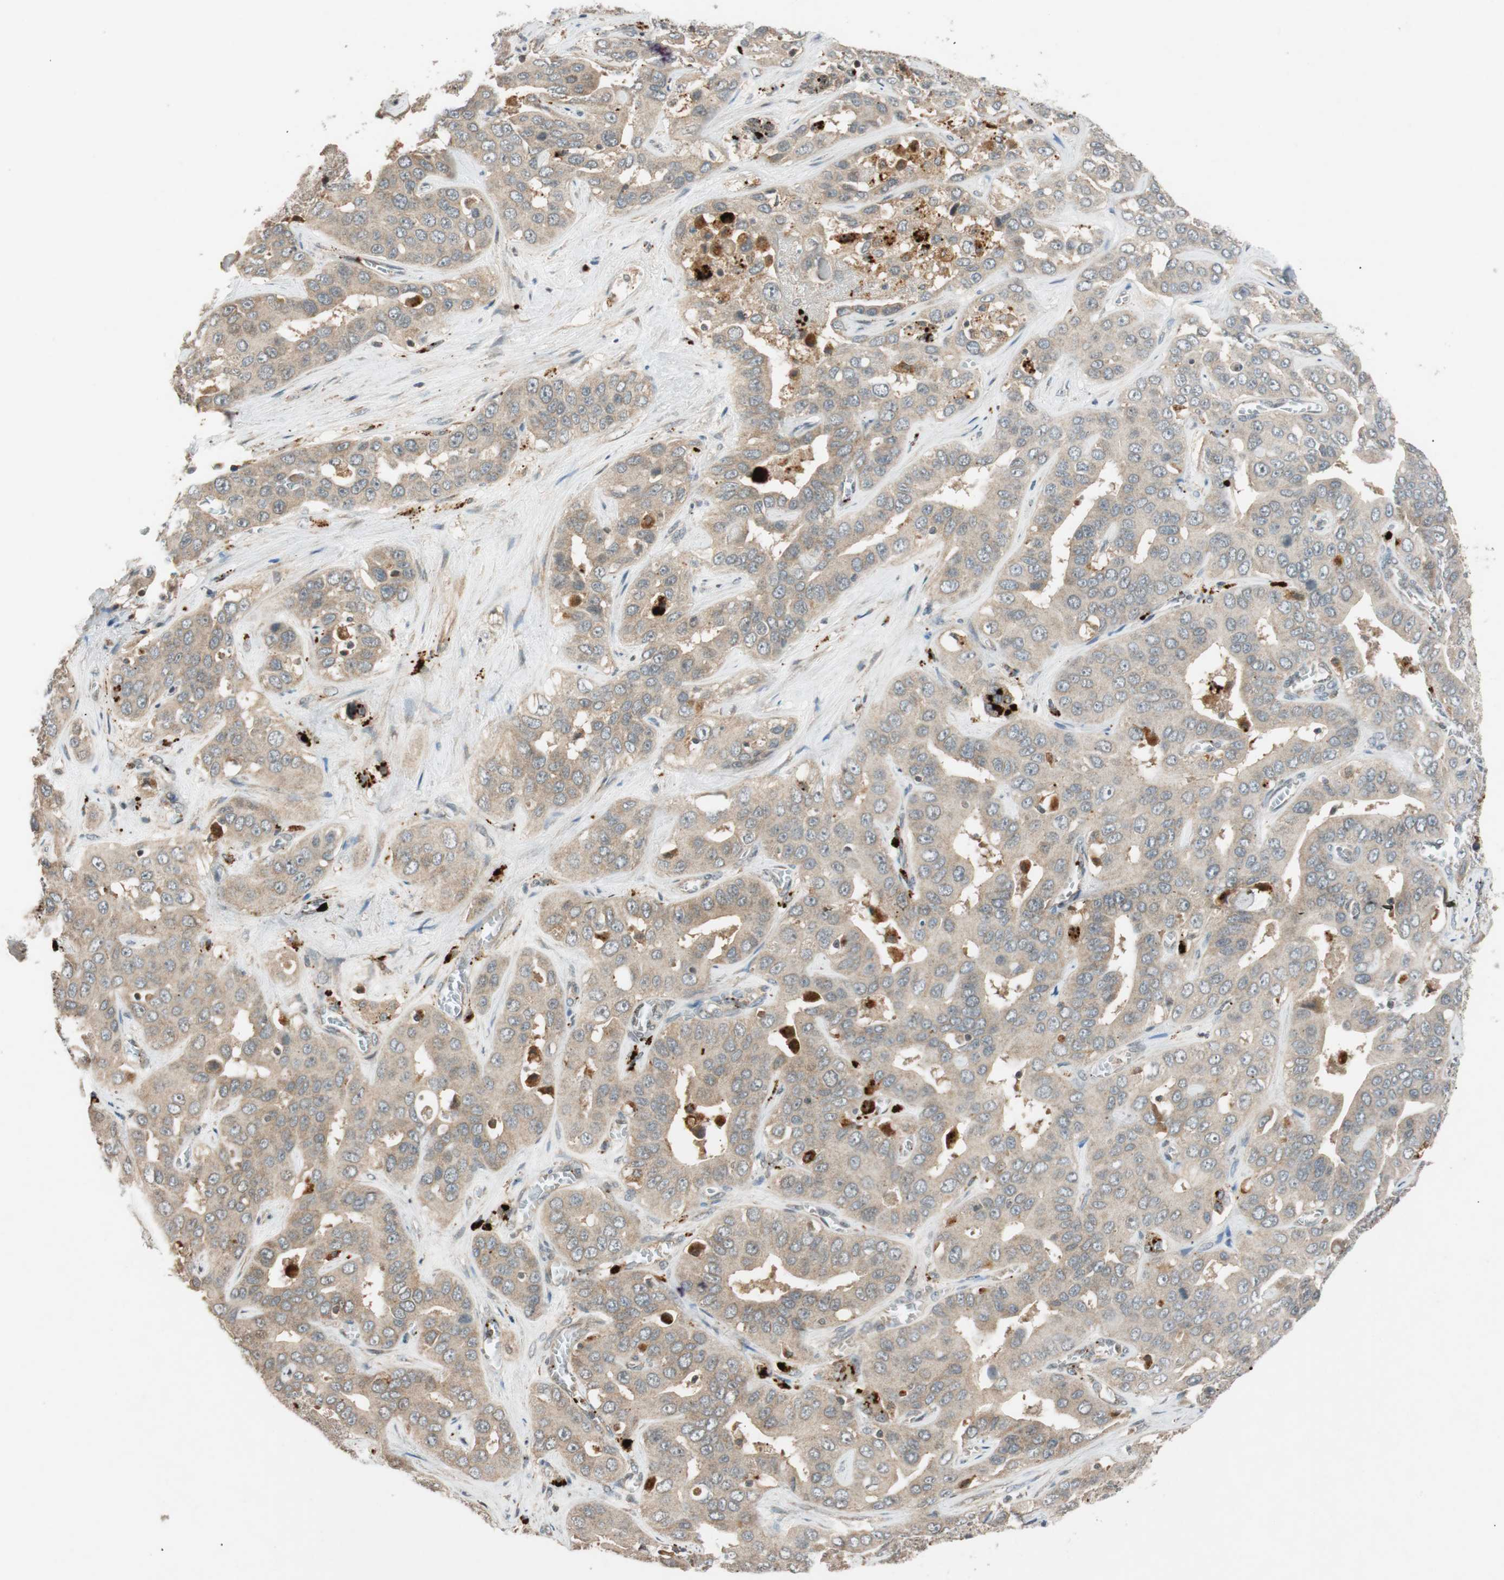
{"staining": {"intensity": "weak", "quantity": ">75%", "location": "cytoplasmic/membranous"}, "tissue": "liver cancer", "cell_type": "Tumor cells", "image_type": "cancer", "snomed": [{"axis": "morphology", "description": "Cholangiocarcinoma"}, {"axis": "topography", "description": "Liver"}], "caption": "Liver cancer (cholangiocarcinoma) tissue exhibits weak cytoplasmic/membranous expression in approximately >75% of tumor cells", "gene": "GLB1", "patient": {"sex": "female", "age": 52}}